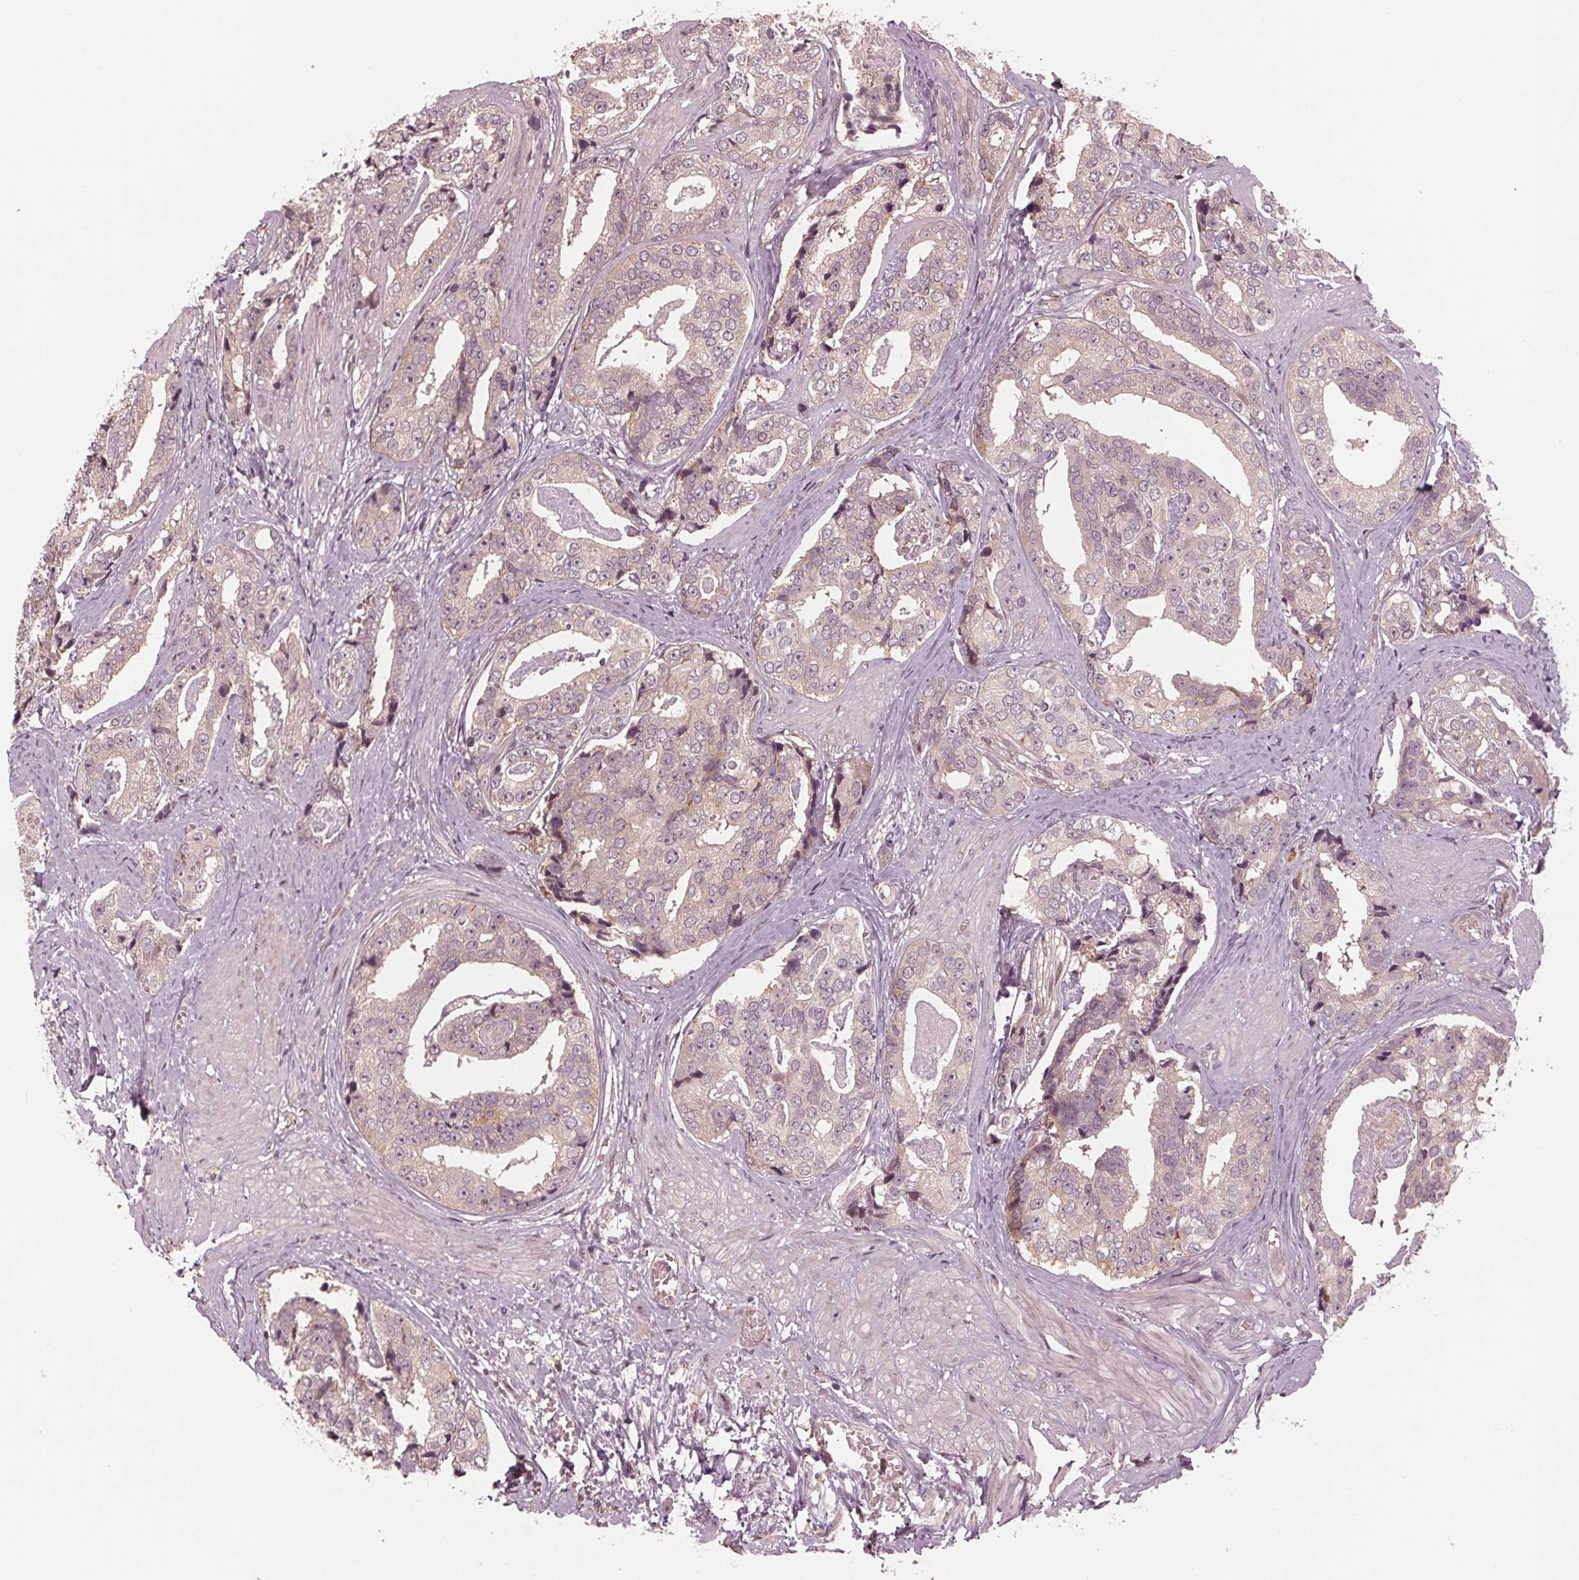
{"staining": {"intensity": "weak", "quantity": ">75%", "location": "cytoplasmic/membranous"}, "tissue": "prostate cancer", "cell_type": "Tumor cells", "image_type": "cancer", "snomed": [{"axis": "morphology", "description": "Adenocarcinoma, High grade"}, {"axis": "topography", "description": "Prostate"}], "caption": "High-power microscopy captured an IHC photomicrograph of prostate cancer, revealing weak cytoplasmic/membranous positivity in about >75% of tumor cells.", "gene": "ZNF471", "patient": {"sex": "male", "age": 71}}